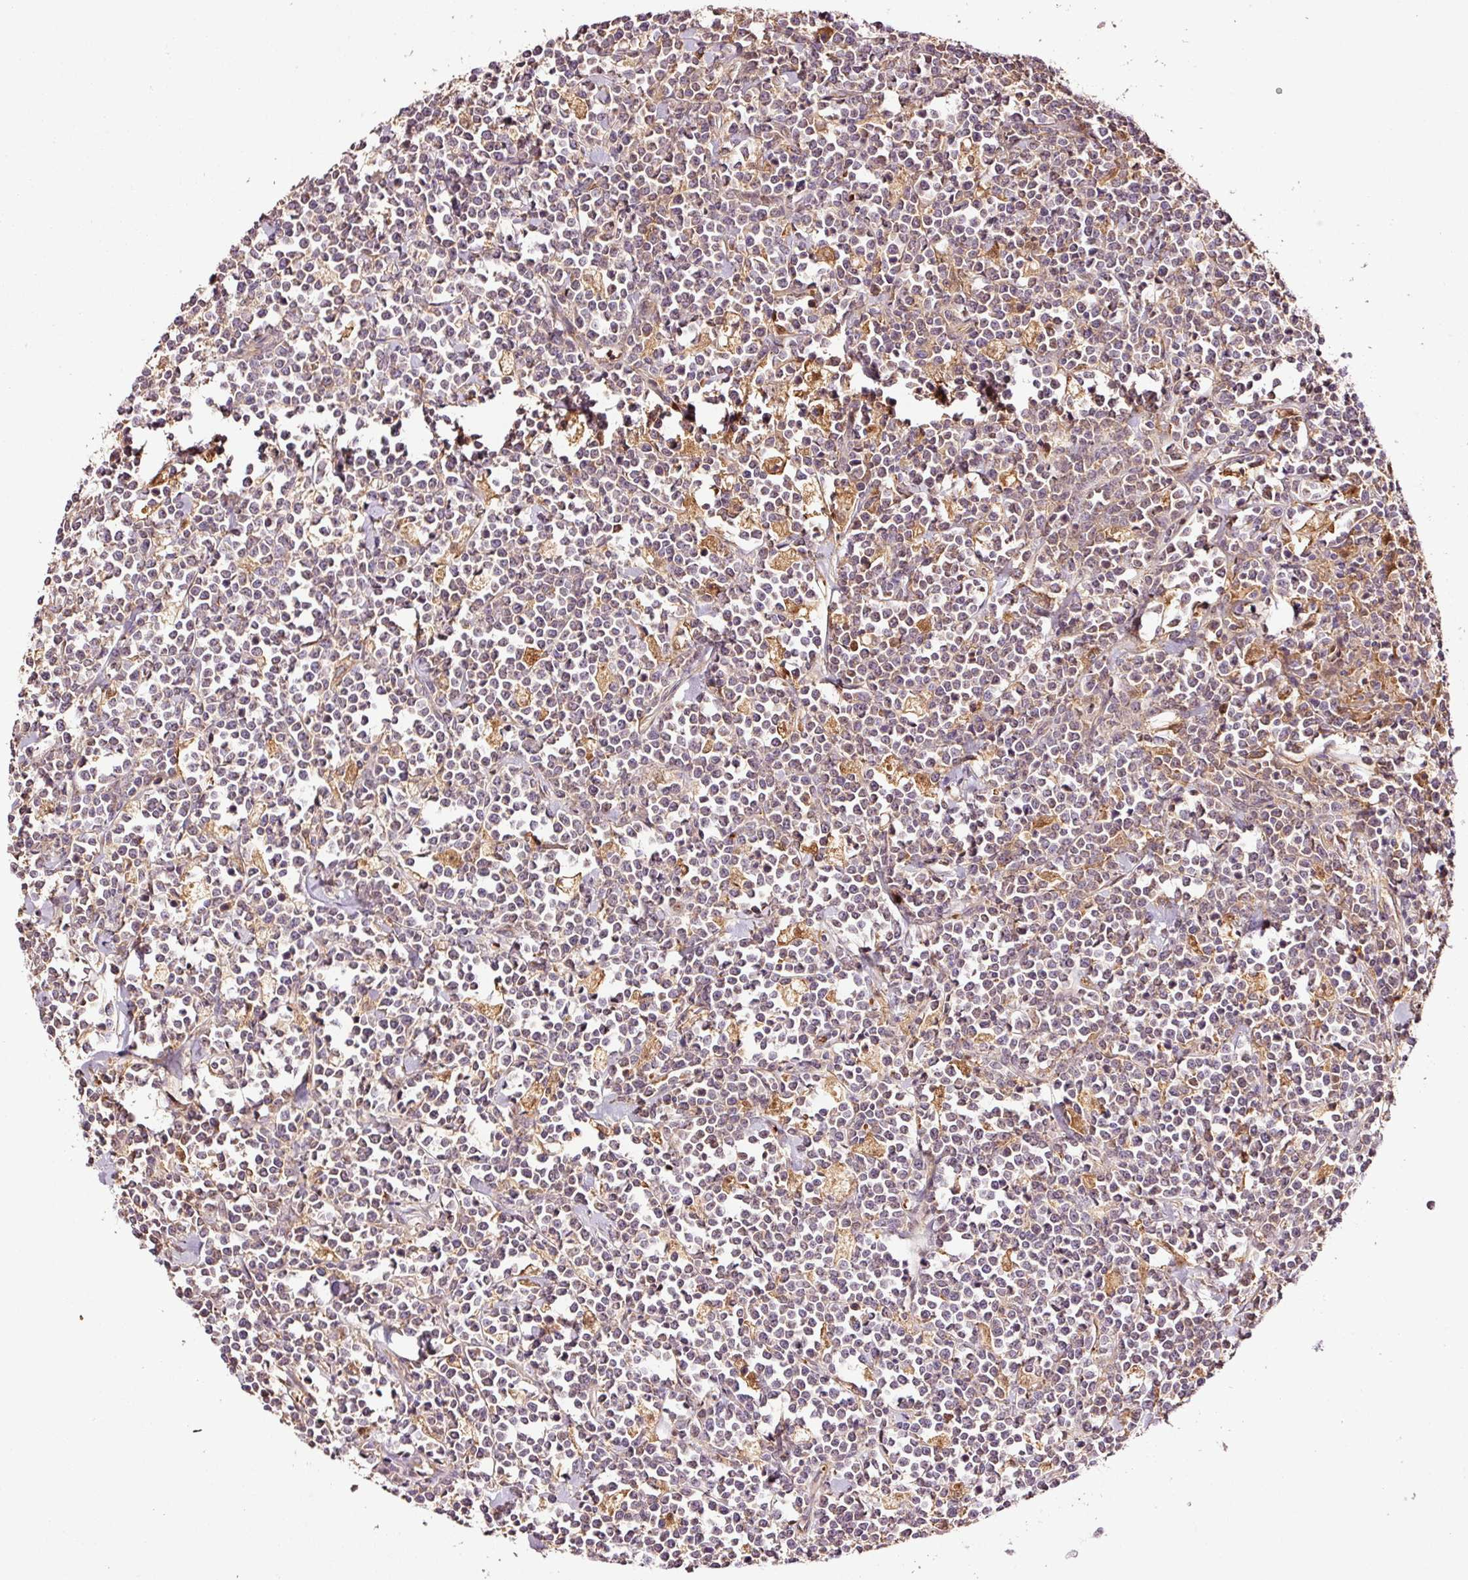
{"staining": {"intensity": "negative", "quantity": "none", "location": "none"}, "tissue": "lymphoma", "cell_type": "Tumor cells", "image_type": "cancer", "snomed": [{"axis": "morphology", "description": "Malignant lymphoma, non-Hodgkin's type, High grade"}, {"axis": "topography", "description": "Small intestine"}, {"axis": "topography", "description": "Colon"}], "caption": "Immunohistochemistry (IHC) of malignant lymphoma, non-Hodgkin's type (high-grade) demonstrates no staining in tumor cells.", "gene": "PGLYRP2", "patient": {"sex": "male", "age": 8}}